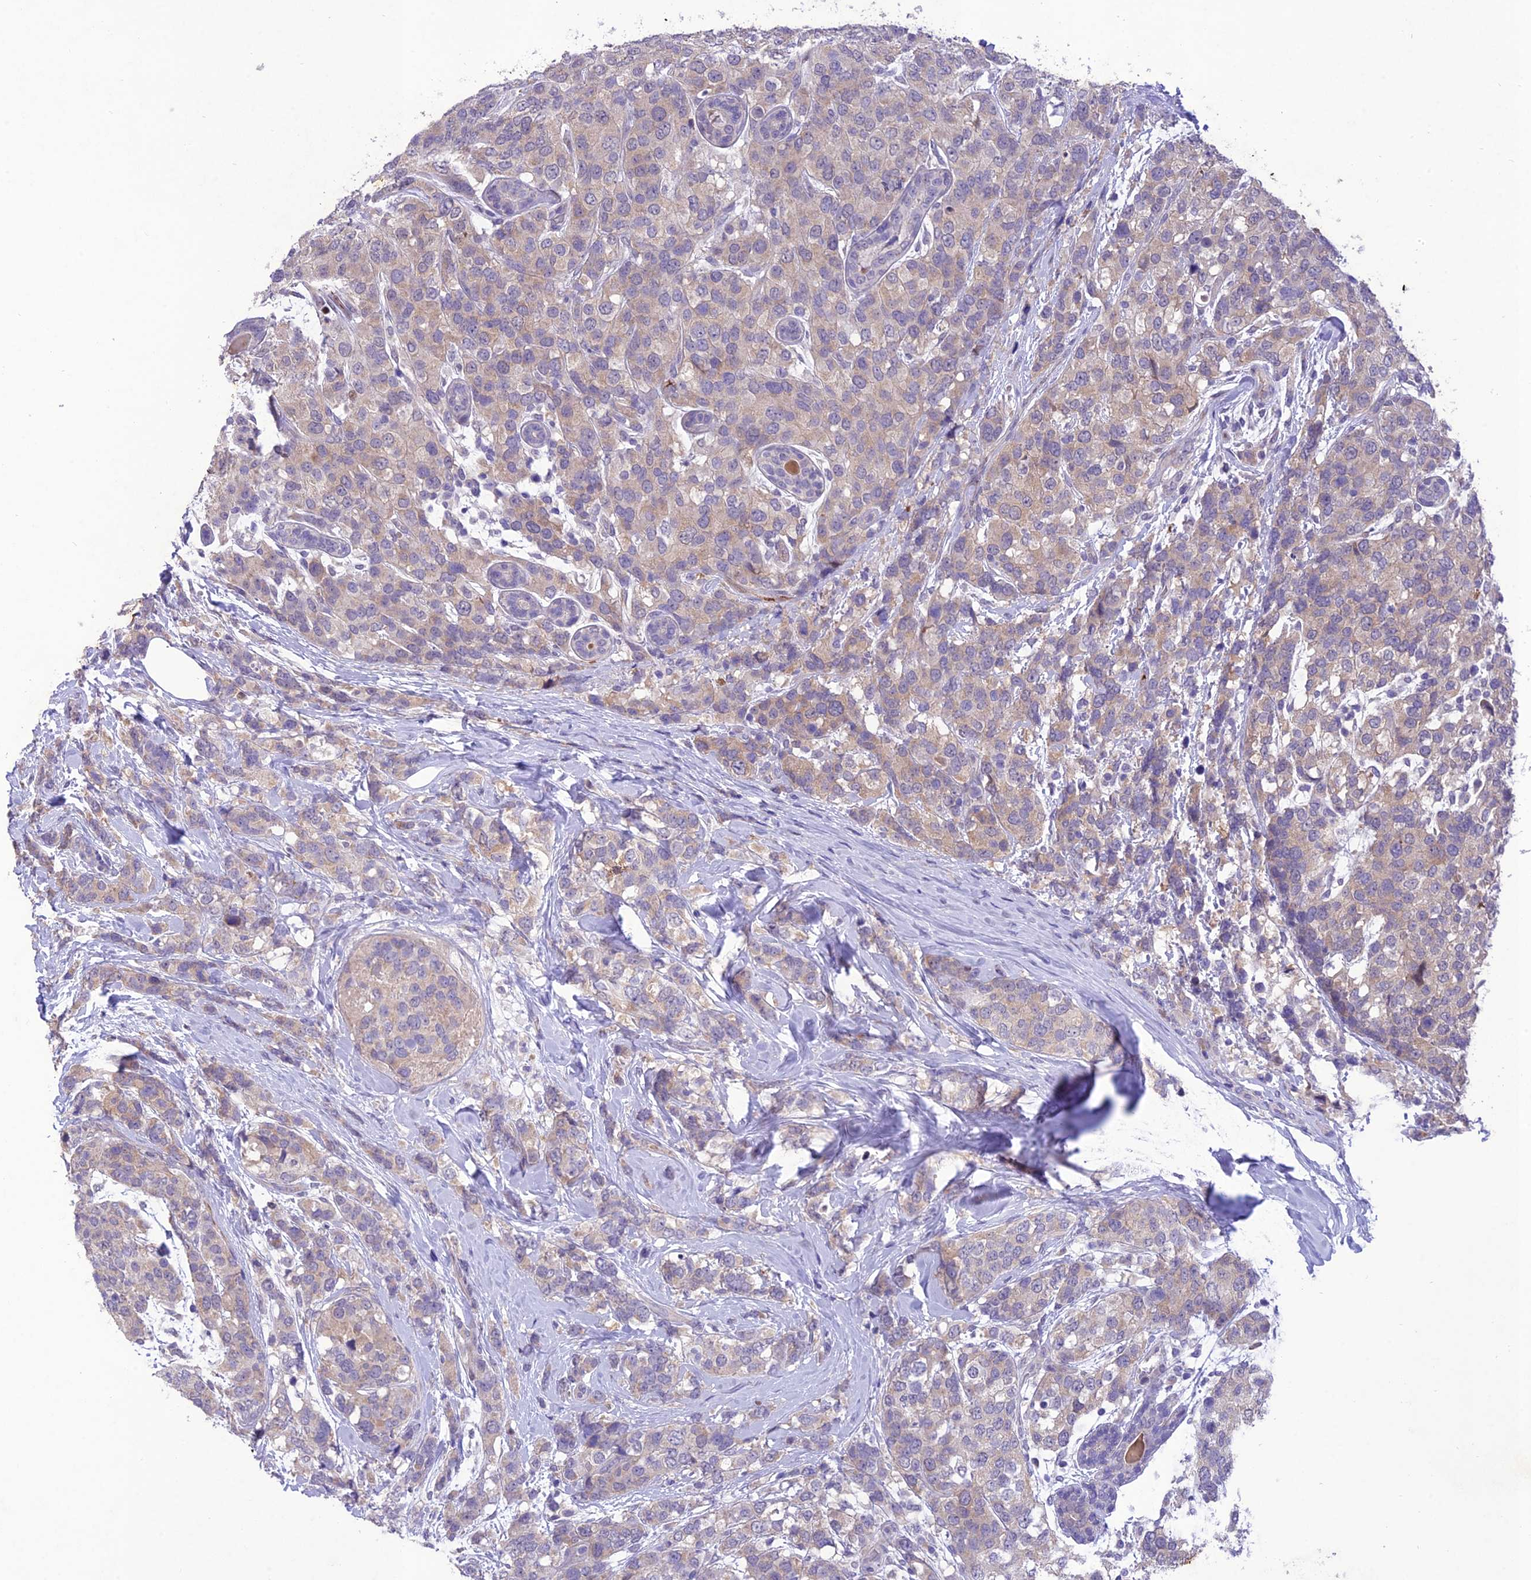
{"staining": {"intensity": "weak", "quantity": "25%-75%", "location": "cytoplasmic/membranous"}, "tissue": "breast cancer", "cell_type": "Tumor cells", "image_type": "cancer", "snomed": [{"axis": "morphology", "description": "Lobular carcinoma"}, {"axis": "topography", "description": "Breast"}], "caption": "Weak cytoplasmic/membranous staining for a protein is seen in approximately 25%-75% of tumor cells of breast cancer using immunohistochemistry (IHC).", "gene": "ANKRD52", "patient": {"sex": "female", "age": 59}}